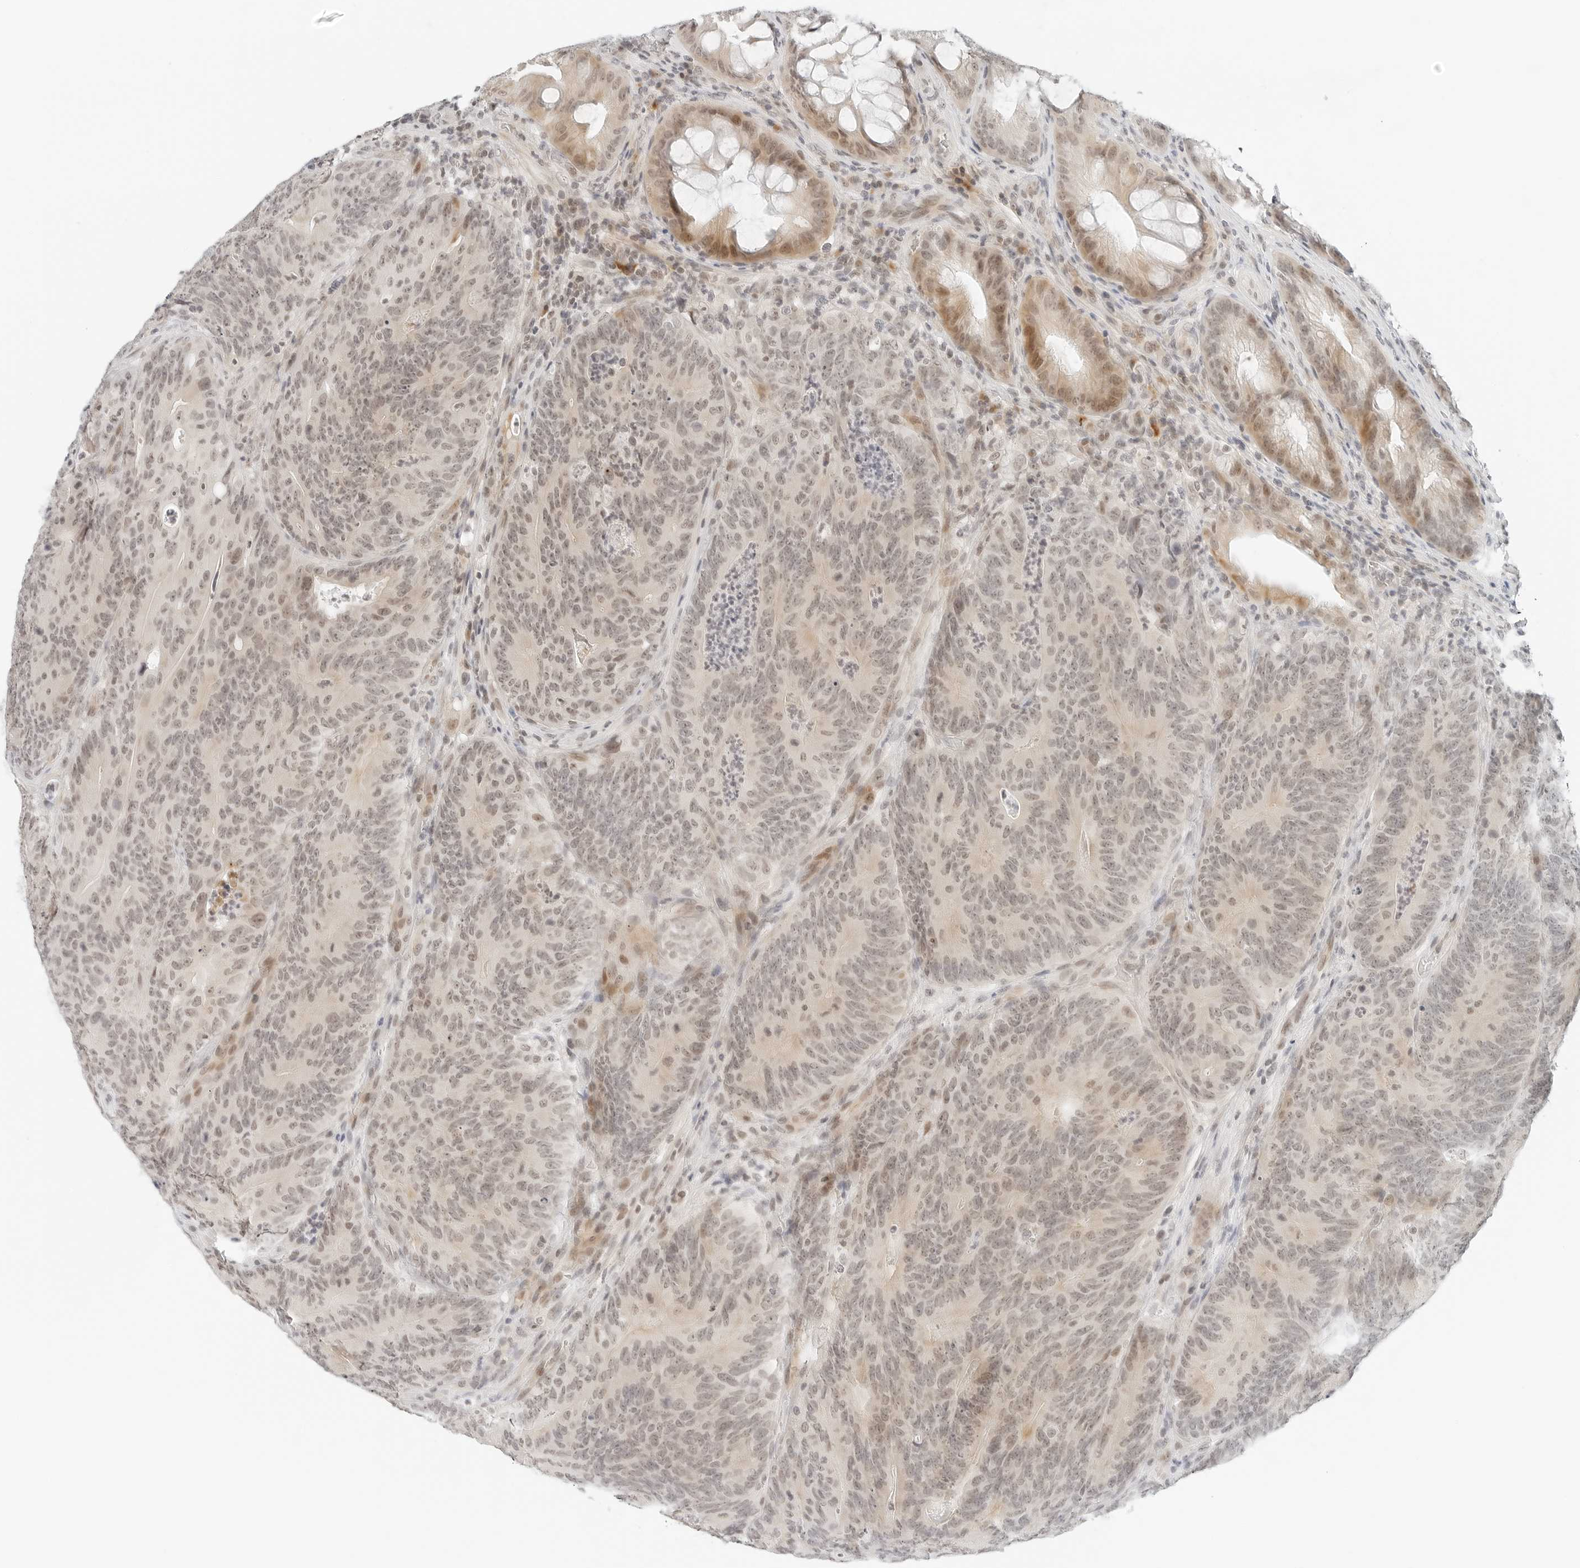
{"staining": {"intensity": "moderate", "quantity": "<25%", "location": "cytoplasmic/membranous,nuclear"}, "tissue": "colorectal cancer", "cell_type": "Tumor cells", "image_type": "cancer", "snomed": [{"axis": "morphology", "description": "Normal tissue, NOS"}, {"axis": "topography", "description": "Colon"}], "caption": "High-magnification brightfield microscopy of colorectal cancer stained with DAB (brown) and counterstained with hematoxylin (blue). tumor cells exhibit moderate cytoplasmic/membranous and nuclear positivity is identified in about<25% of cells. Nuclei are stained in blue.", "gene": "NEO1", "patient": {"sex": "female", "age": 82}}